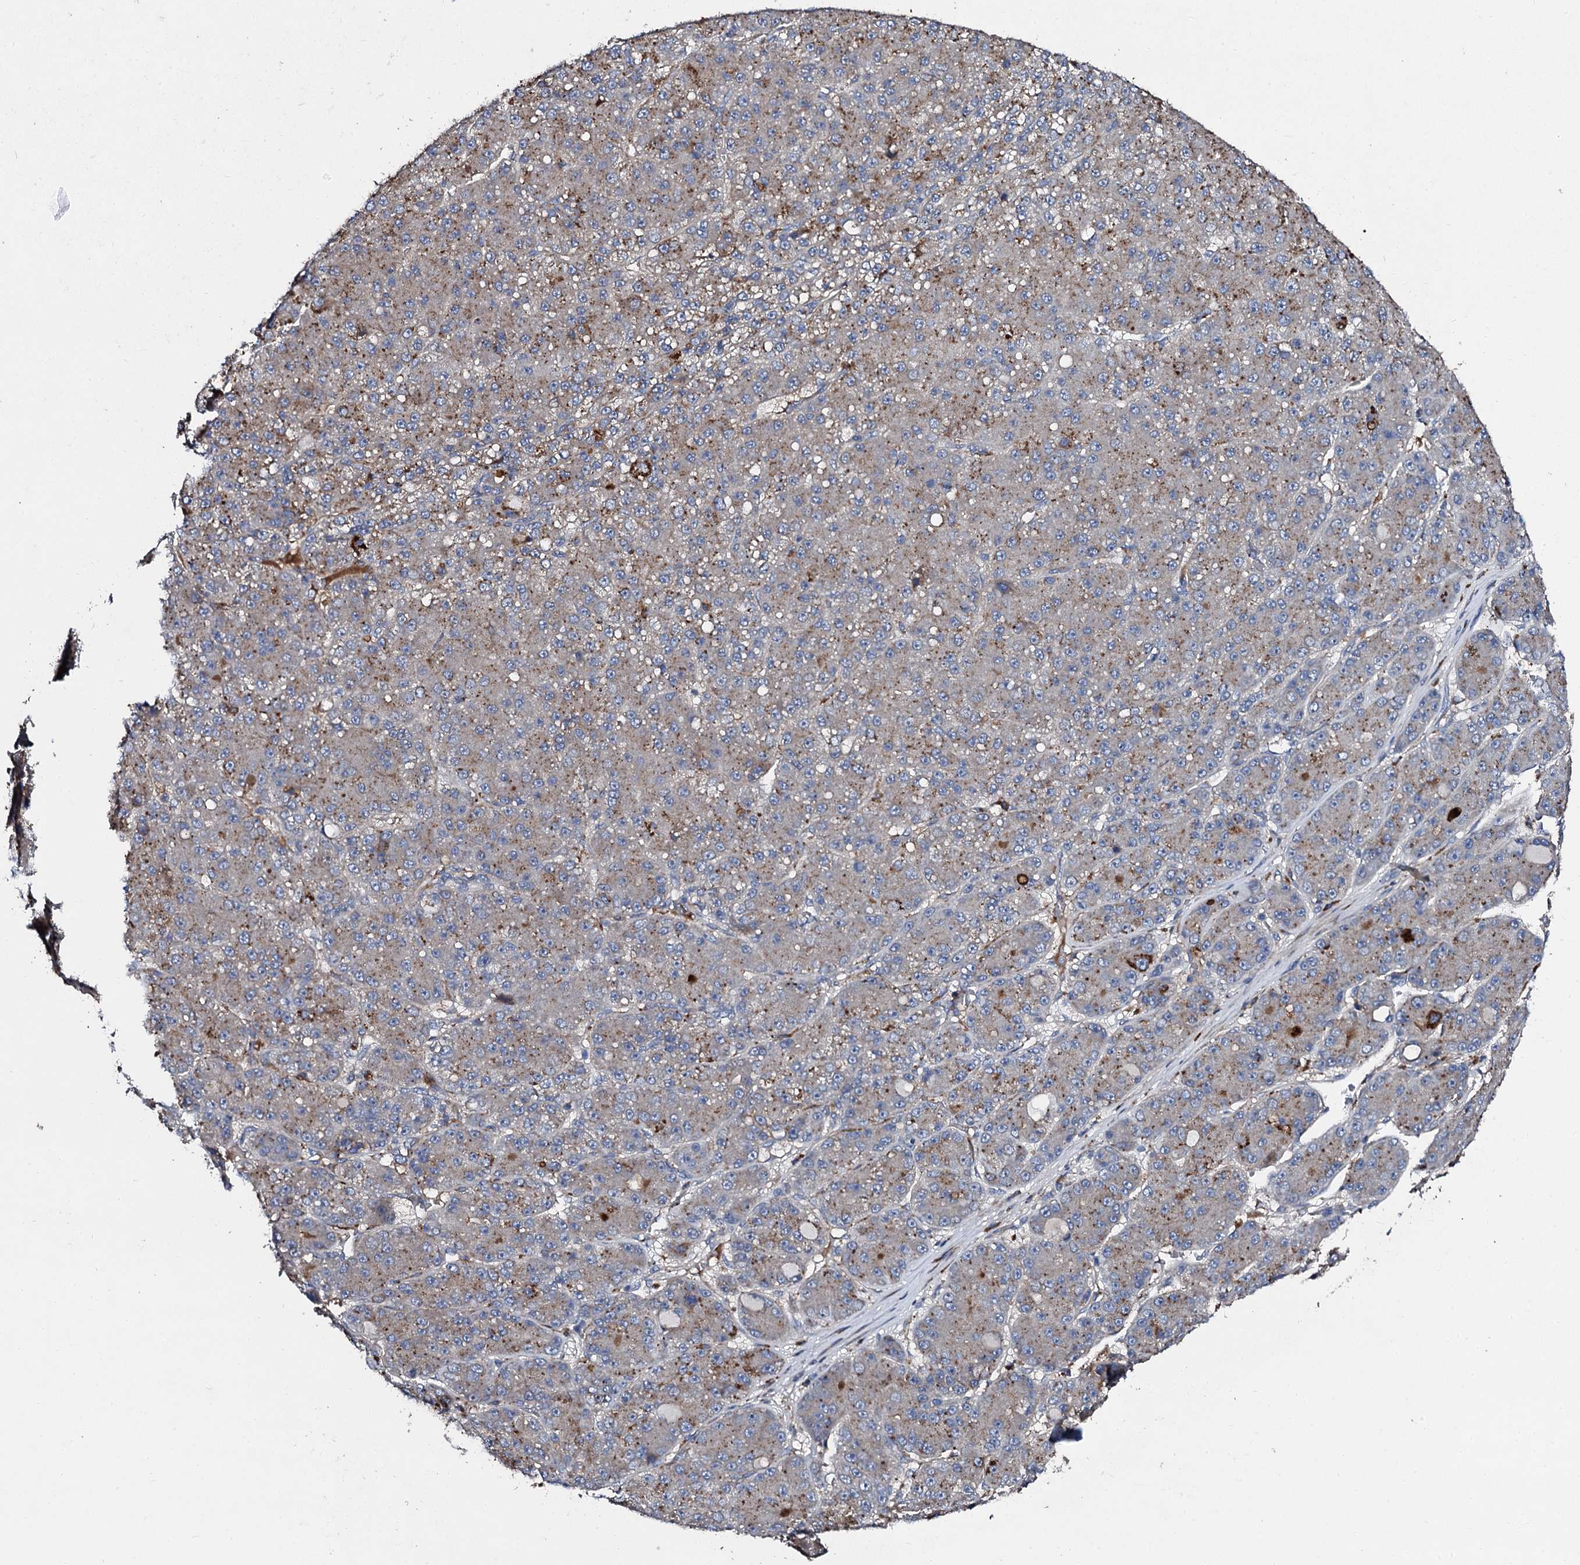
{"staining": {"intensity": "moderate", "quantity": ">75%", "location": "cytoplasmic/membranous"}, "tissue": "liver cancer", "cell_type": "Tumor cells", "image_type": "cancer", "snomed": [{"axis": "morphology", "description": "Carcinoma, Hepatocellular, NOS"}, {"axis": "topography", "description": "Liver"}], "caption": "Immunohistochemical staining of human liver cancer (hepatocellular carcinoma) exhibits medium levels of moderate cytoplasmic/membranous expression in about >75% of tumor cells.", "gene": "LRRC28", "patient": {"sex": "male", "age": 67}}